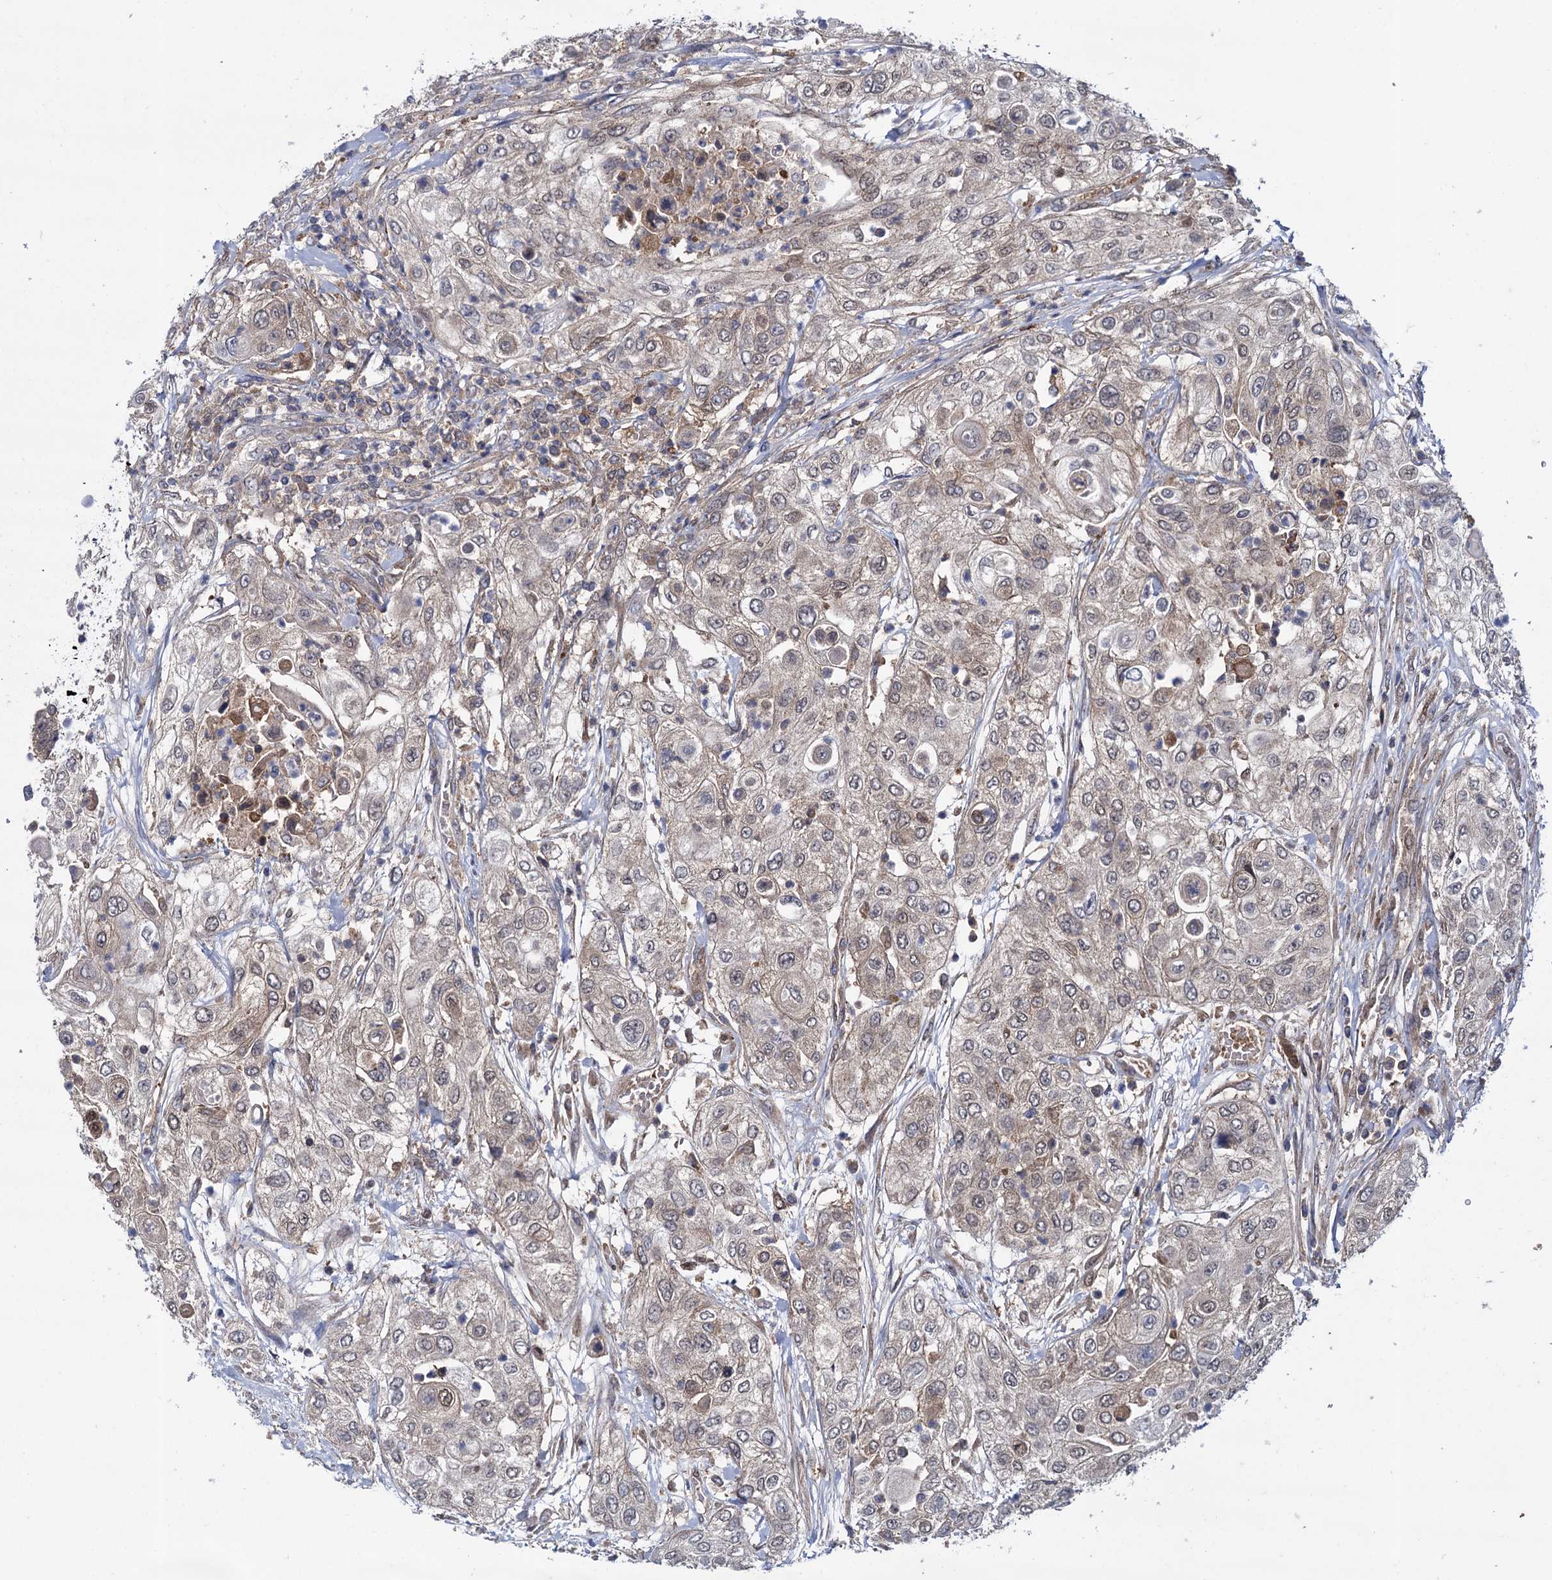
{"staining": {"intensity": "weak", "quantity": "<25%", "location": "cytoplasmic/membranous"}, "tissue": "urothelial cancer", "cell_type": "Tumor cells", "image_type": "cancer", "snomed": [{"axis": "morphology", "description": "Urothelial carcinoma, High grade"}, {"axis": "topography", "description": "Urinary bladder"}], "caption": "This photomicrograph is of high-grade urothelial carcinoma stained with immunohistochemistry (IHC) to label a protein in brown with the nuclei are counter-stained blue. There is no staining in tumor cells.", "gene": "GLO1", "patient": {"sex": "female", "age": 79}}